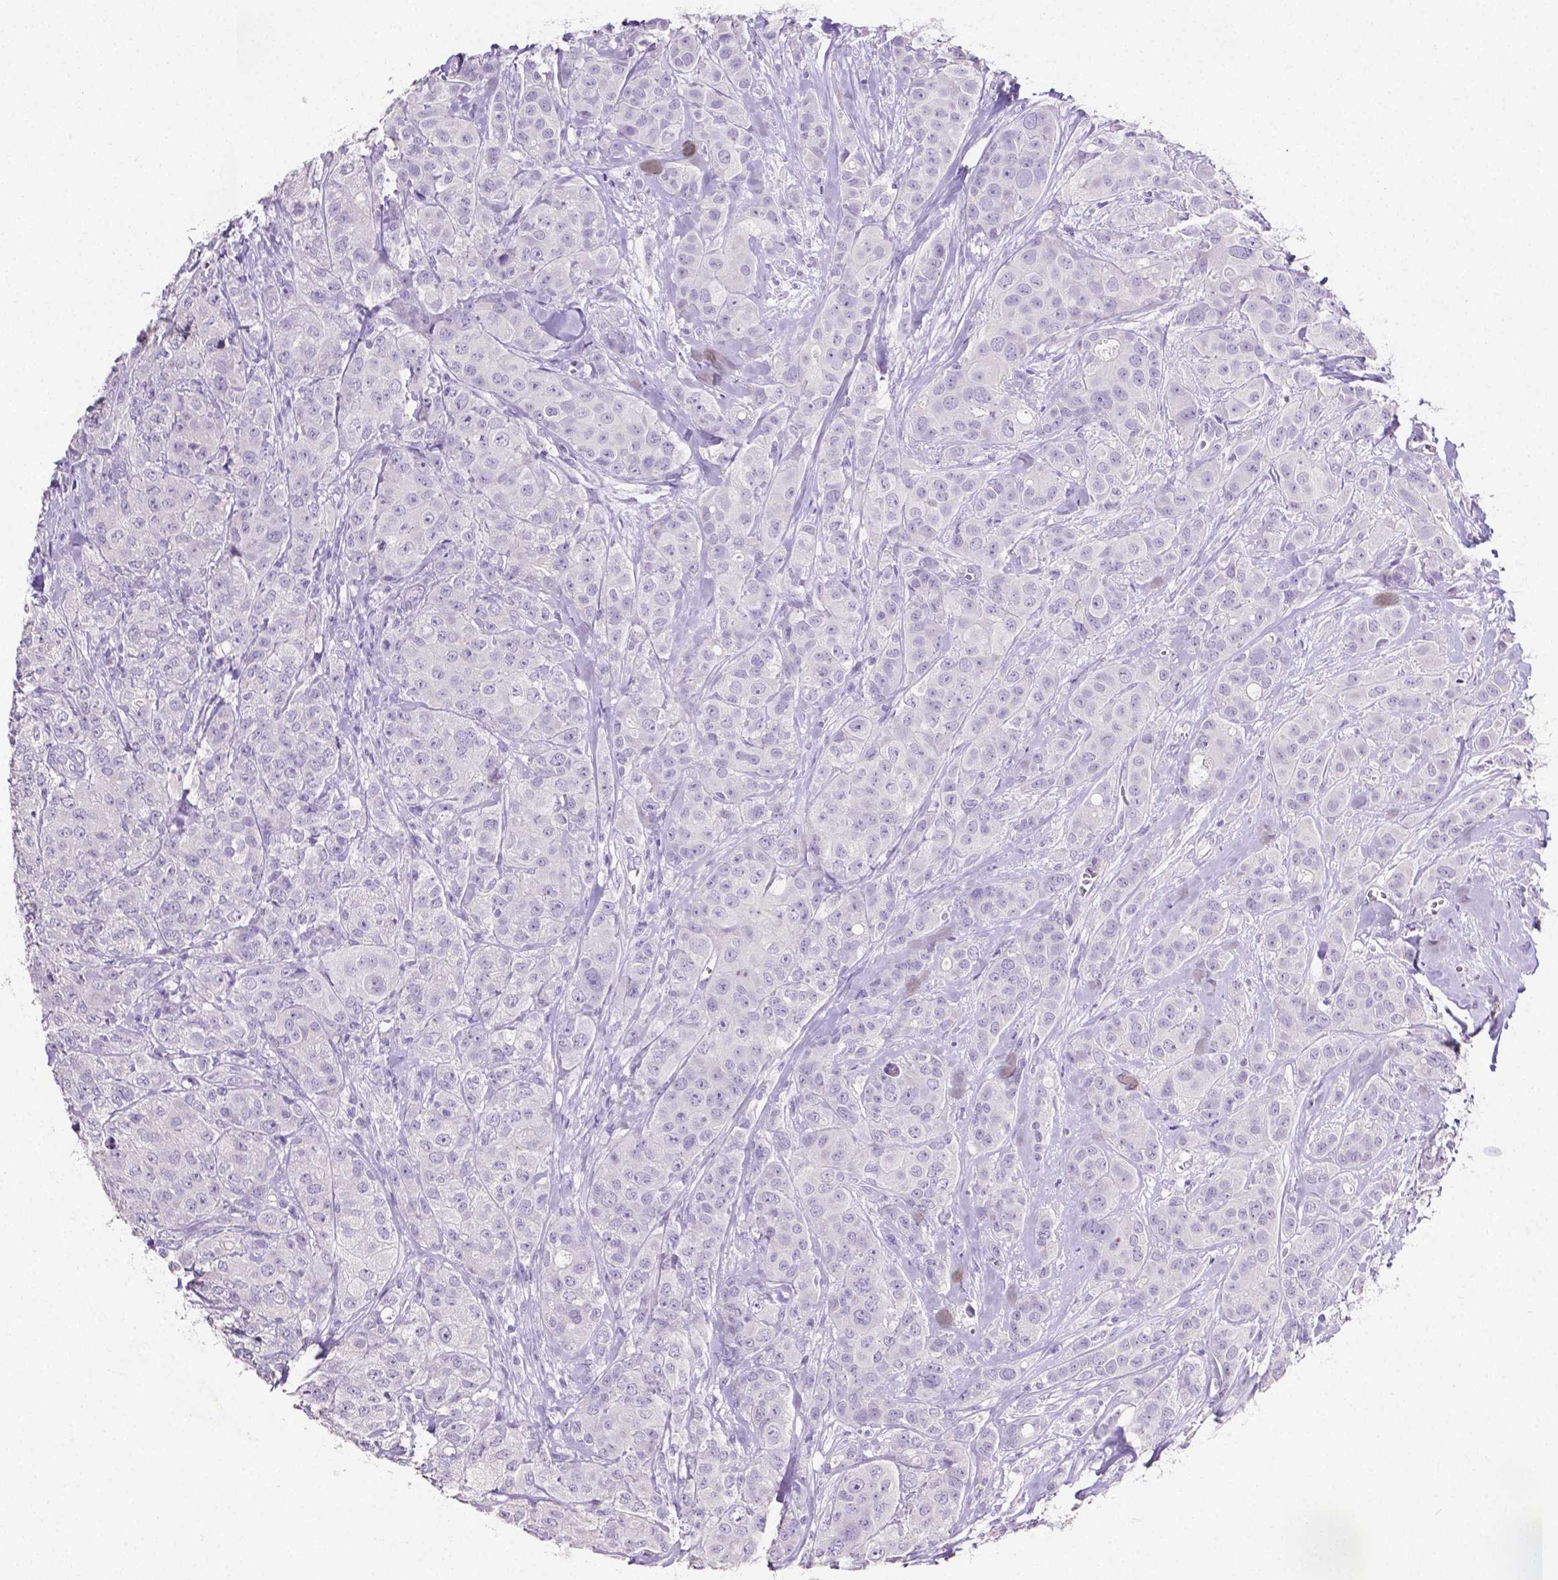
{"staining": {"intensity": "negative", "quantity": "none", "location": "none"}, "tissue": "breast cancer", "cell_type": "Tumor cells", "image_type": "cancer", "snomed": [{"axis": "morphology", "description": "Duct carcinoma"}, {"axis": "topography", "description": "Breast"}], "caption": "Micrograph shows no significant protein staining in tumor cells of breast cancer.", "gene": "SLC22A2", "patient": {"sex": "female", "age": 43}}